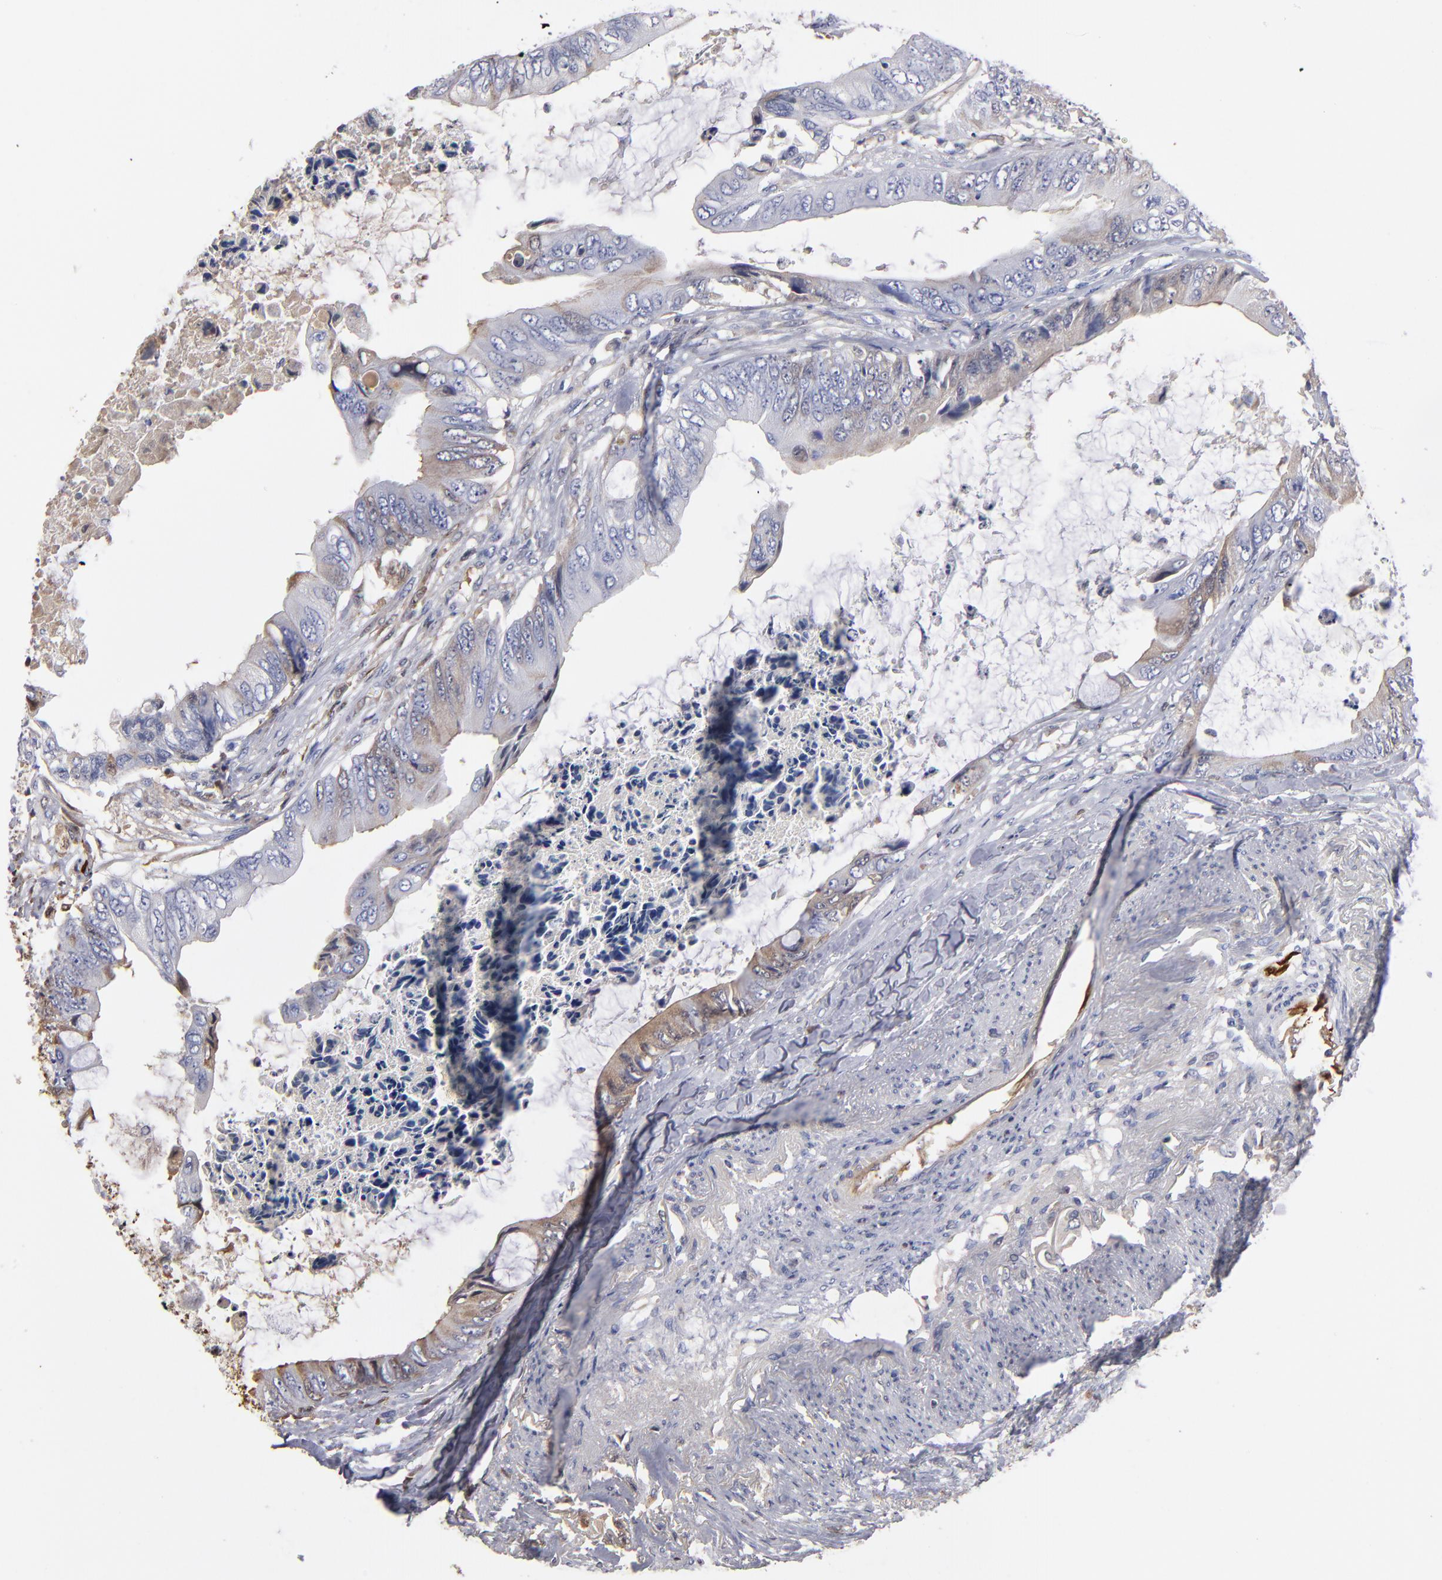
{"staining": {"intensity": "moderate", "quantity": "25%-75%", "location": "cytoplasmic/membranous"}, "tissue": "colorectal cancer", "cell_type": "Tumor cells", "image_type": "cancer", "snomed": [{"axis": "morphology", "description": "Normal tissue, NOS"}, {"axis": "morphology", "description": "Adenocarcinoma, NOS"}, {"axis": "topography", "description": "Rectum"}, {"axis": "topography", "description": "Peripheral nerve tissue"}], "caption": "Immunohistochemistry (DAB) staining of human adenocarcinoma (colorectal) reveals moderate cytoplasmic/membranous protein staining in approximately 25%-75% of tumor cells. (DAB (3,3'-diaminobenzidine) IHC with brightfield microscopy, high magnification).", "gene": "FABP4", "patient": {"sex": "female", "age": 77}}